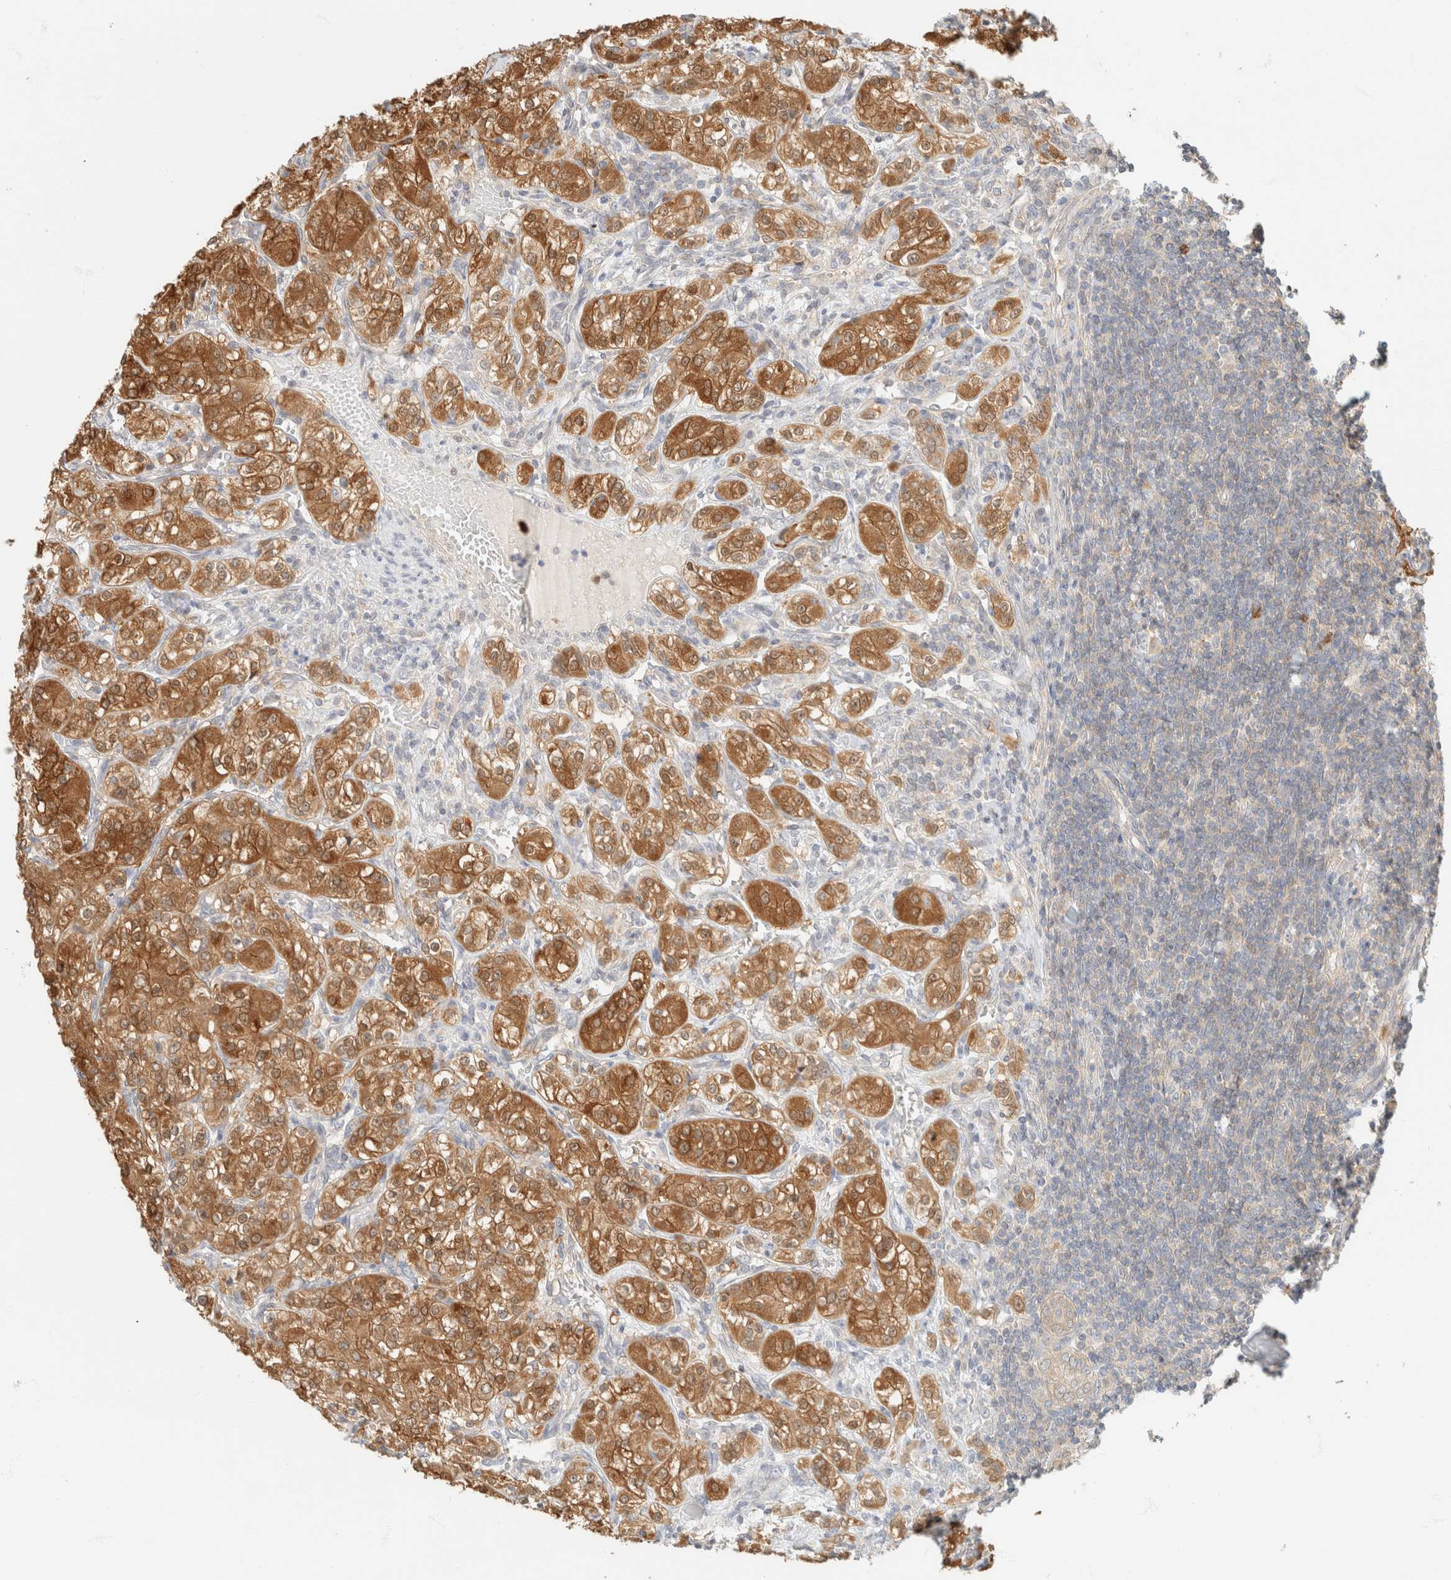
{"staining": {"intensity": "strong", "quantity": ">75%", "location": "cytoplasmic/membranous"}, "tissue": "renal cancer", "cell_type": "Tumor cells", "image_type": "cancer", "snomed": [{"axis": "morphology", "description": "Adenocarcinoma, NOS"}, {"axis": "topography", "description": "Kidney"}], "caption": "Human adenocarcinoma (renal) stained with a brown dye shows strong cytoplasmic/membranous positive staining in approximately >75% of tumor cells.", "gene": "GPI", "patient": {"sex": "male", "age": 77}}